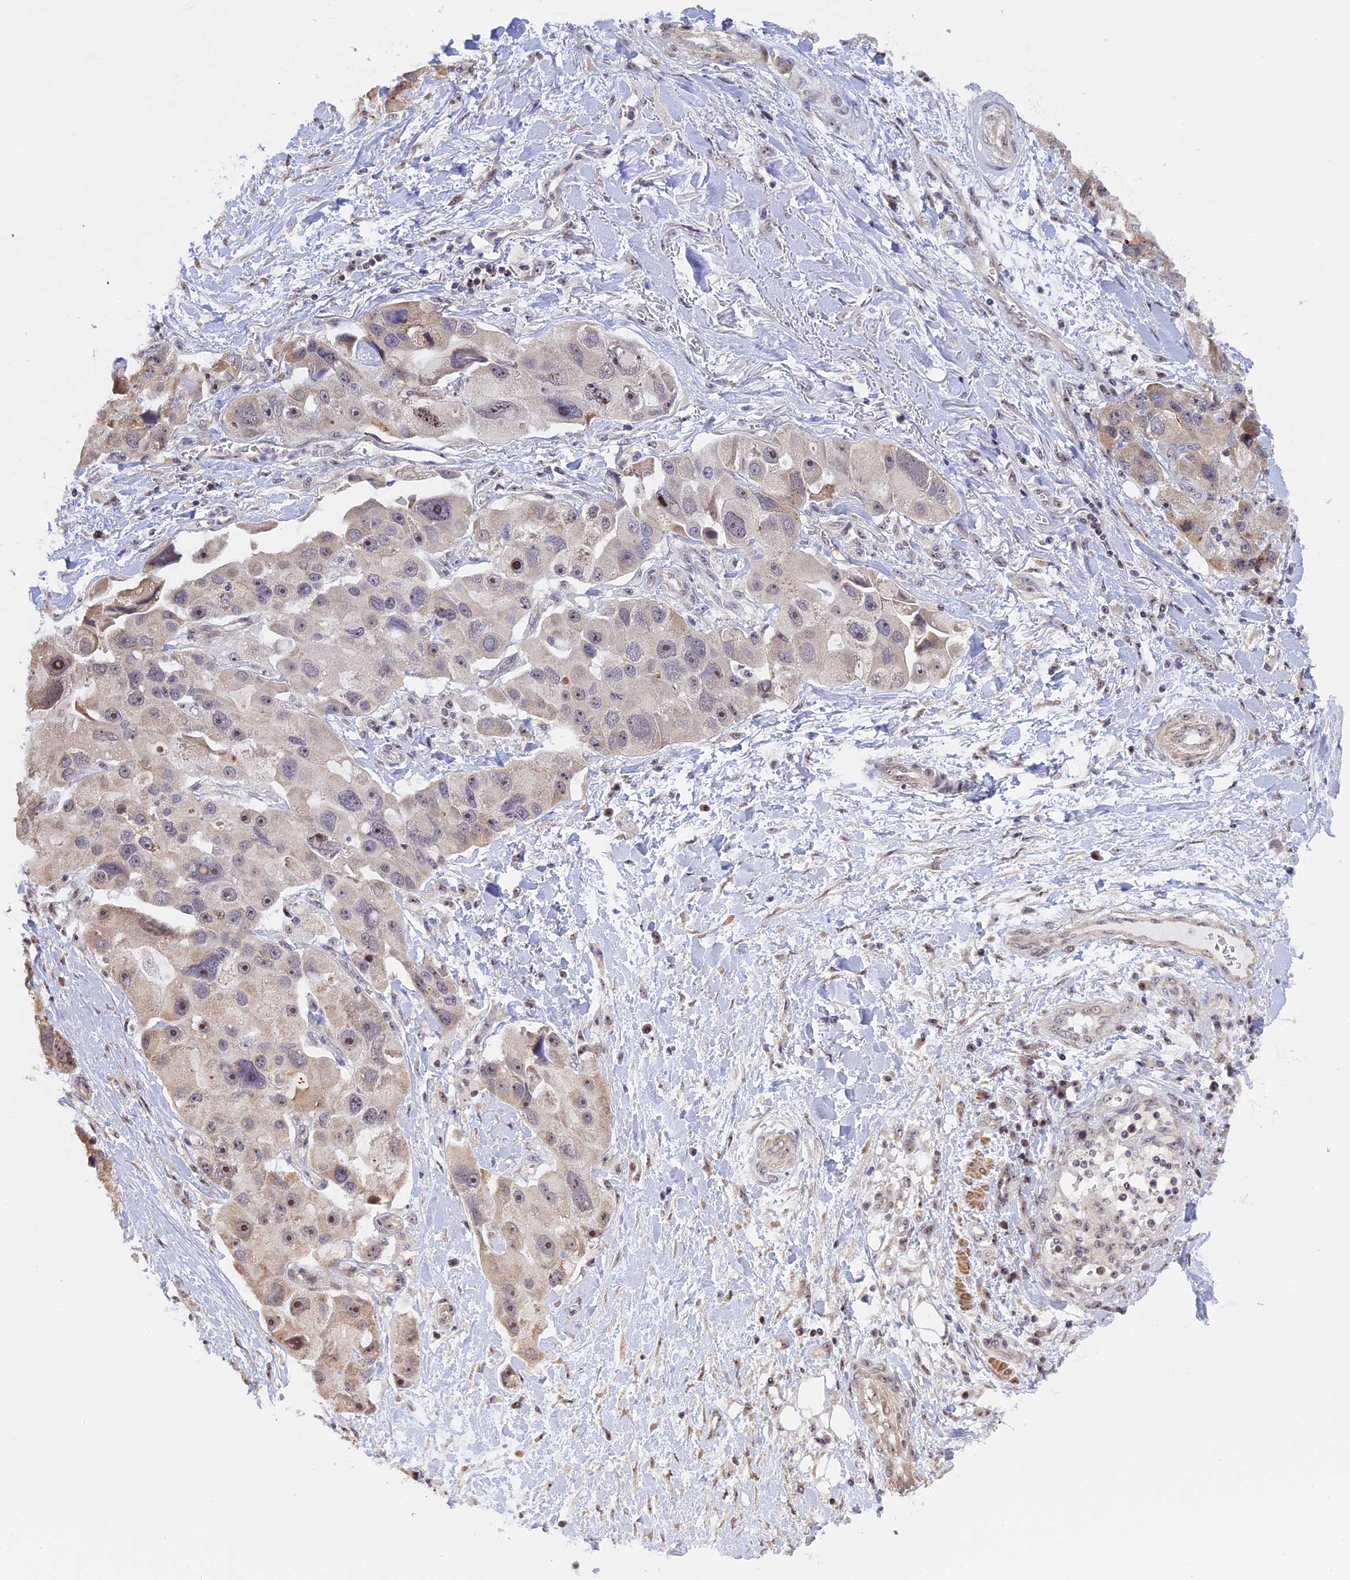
{"staining": {"intensity": "moderate", "quantity": "<25%", "location": "nuclear"}, "tissue": "lung cancer", "cell_type": "Tumor cells", "image_type": "cancer", "snomed": [{"axis": "morphology", "description": "Adenocarcinoma, NOS"}, {"axis": "topography", "description": "Lung"}], "caption": "Immunohistochemical staining of human lung adenocarcinoma reveals moderate nuclear protein staining in approximately <25% of tumor cells.", "gene": "MGA", "patient": {"sex": "female", "age": 54}}